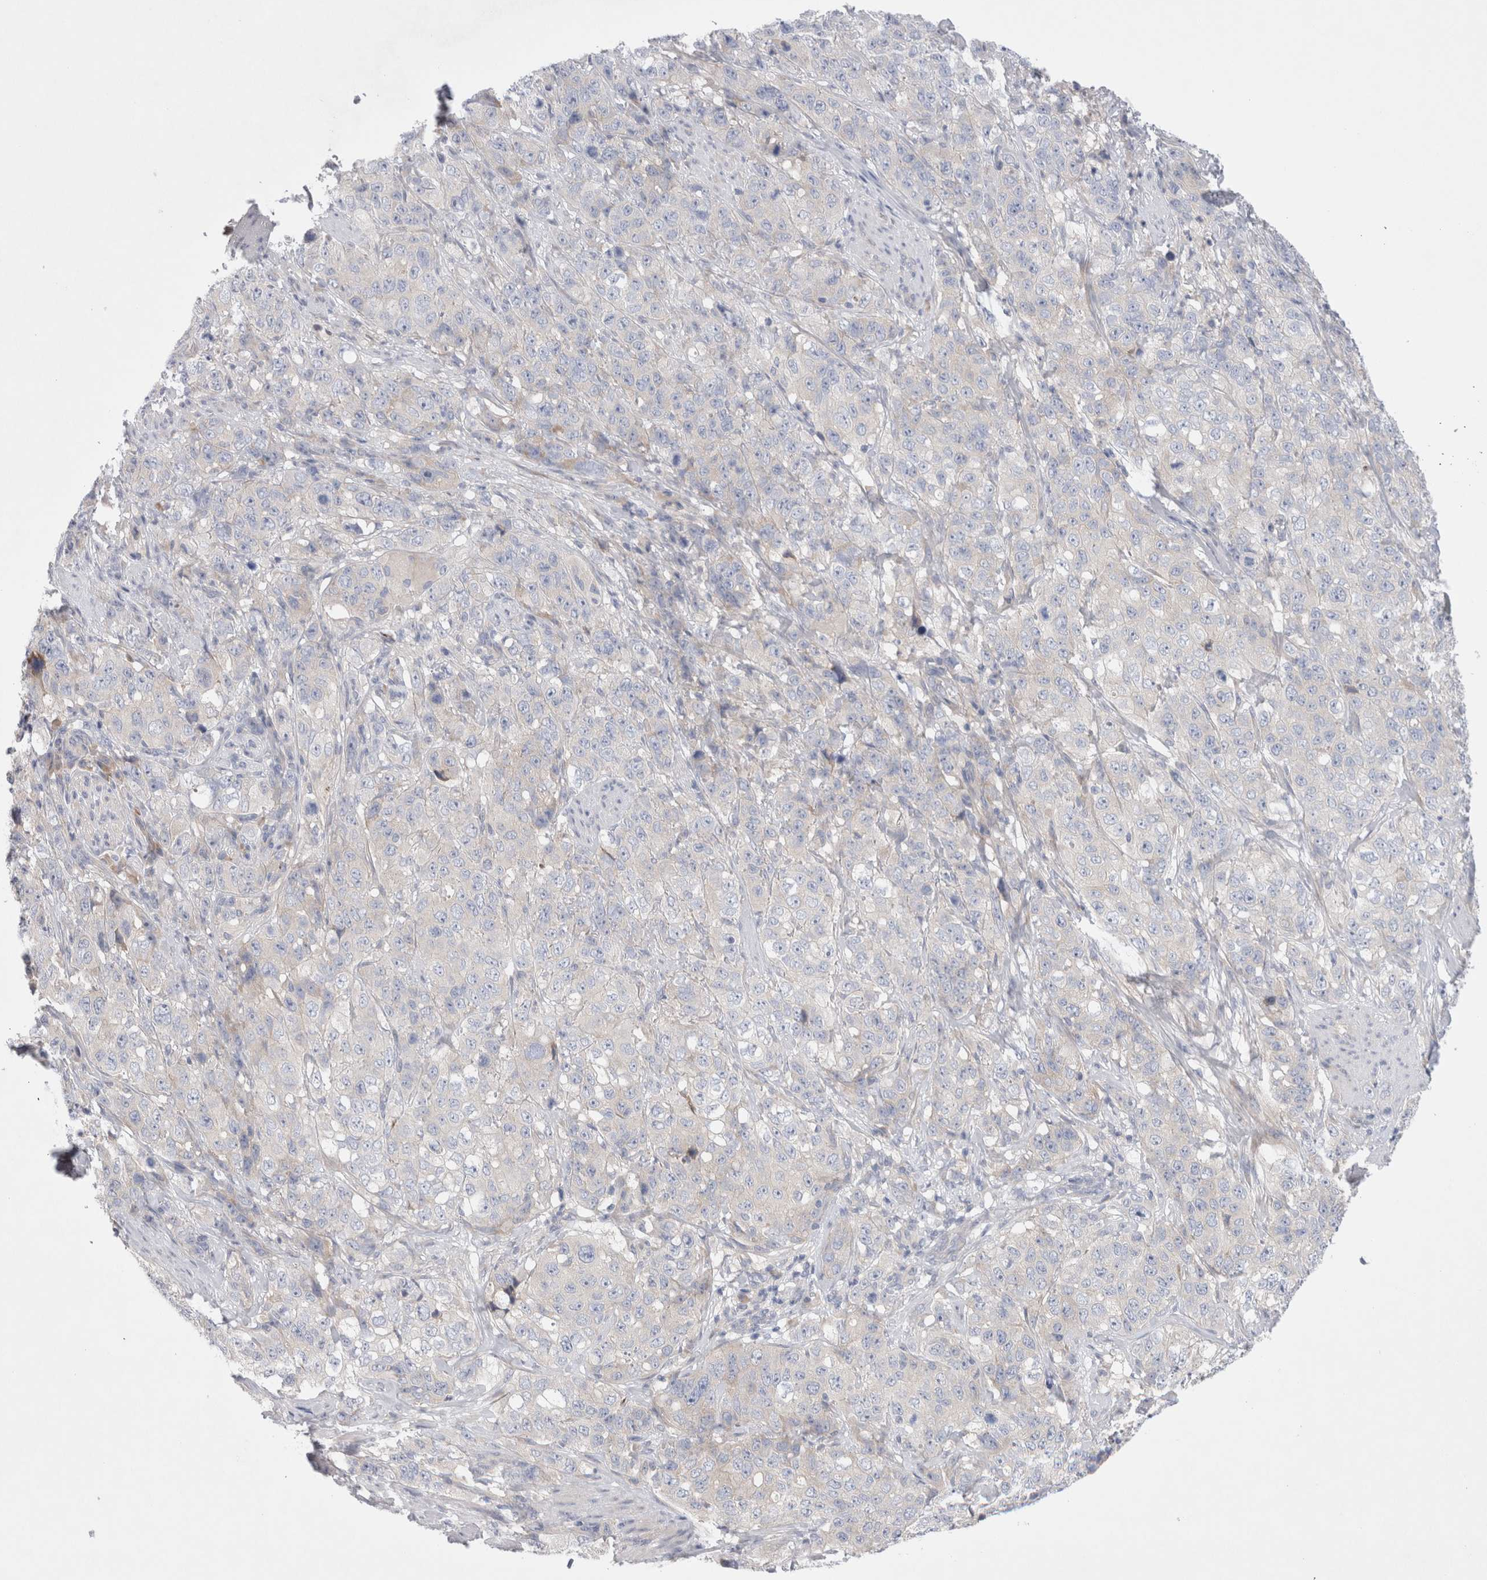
{"staining": {"intensity": "negative", "quantity": "none", "location": "none"}, "tissue": "stomach cancer", "cell_type": "Tumor cells", "image_type": "cancer", "snomed": [{"axis": "morphology", "description": "Adenocarcinoma, NOS"}, {"axis": "topography", "description": "Stomach"}], "caption": "An immunohistochemistry (IHC) photomicrograph of adenocarcinoma (stomach) is shown. There is no staining in tumor cells of adenocarcinoma (stomach).", "gene": "RBM12B", "patient": {"sex": "male", "age": 48}}